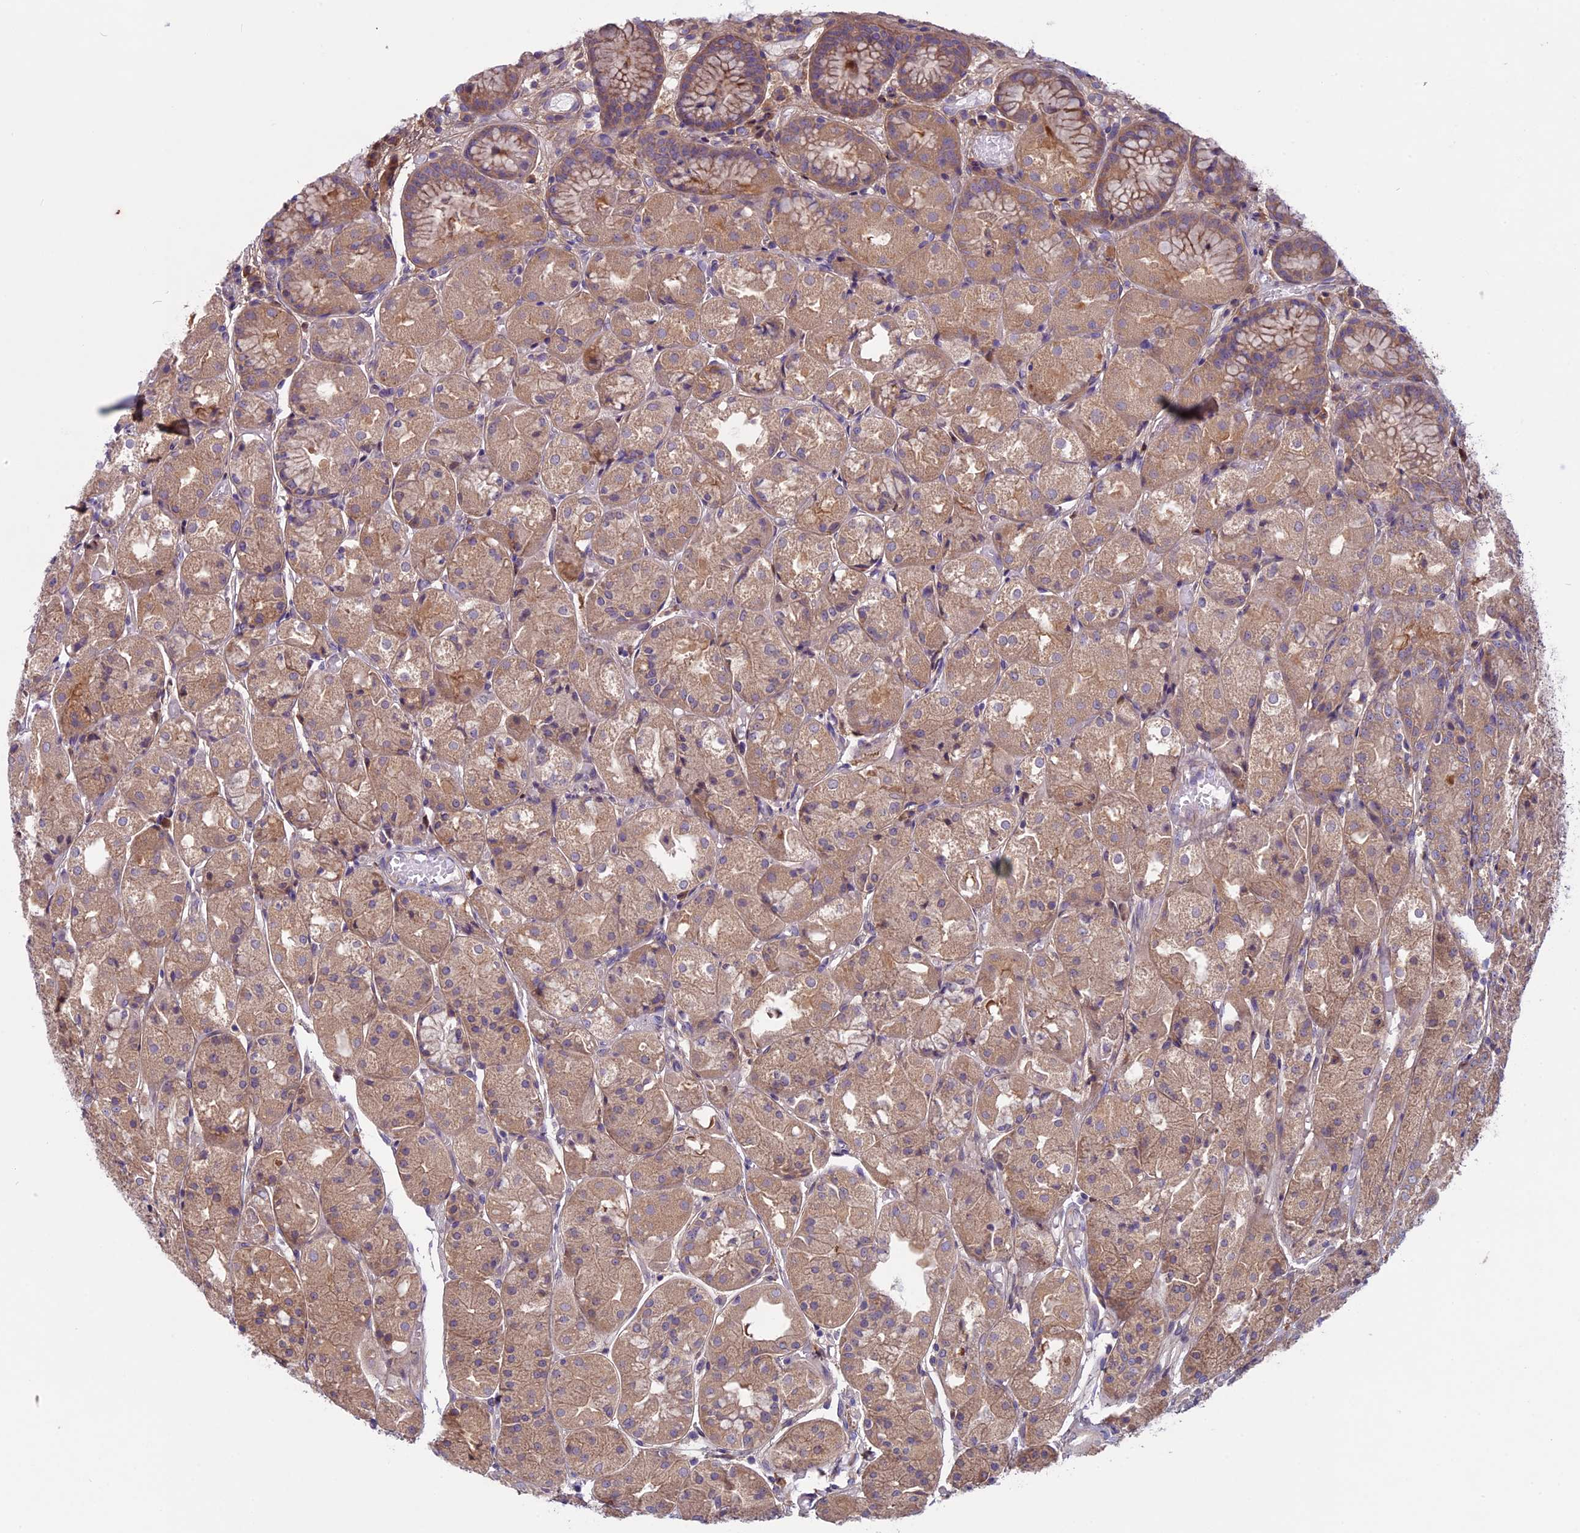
{"staining": {"intensity": "moderate", "quantity": ">75%", "location": "cytoplasmic/membranous"}, "tissue": "stomach", "cell_type": "Glandular cells", "image_type": "normal", "snomed": [{"axis": "morphology", "description": "Normal tissue, NOS"}, {"axis": "topography", "description": "Stomach, upper"}], "caption": "Glandular cells display medium levels of moderate cytoplasmic/membranous positivity in about >75% of cells in benign stomach. The staining is performed using DAB brown chromogen to label protein expression. The nuclei are counter-stained blue using hematoxylin.", "gene": "DCTN5", "patient": {"sex": "male", "age": 72}}